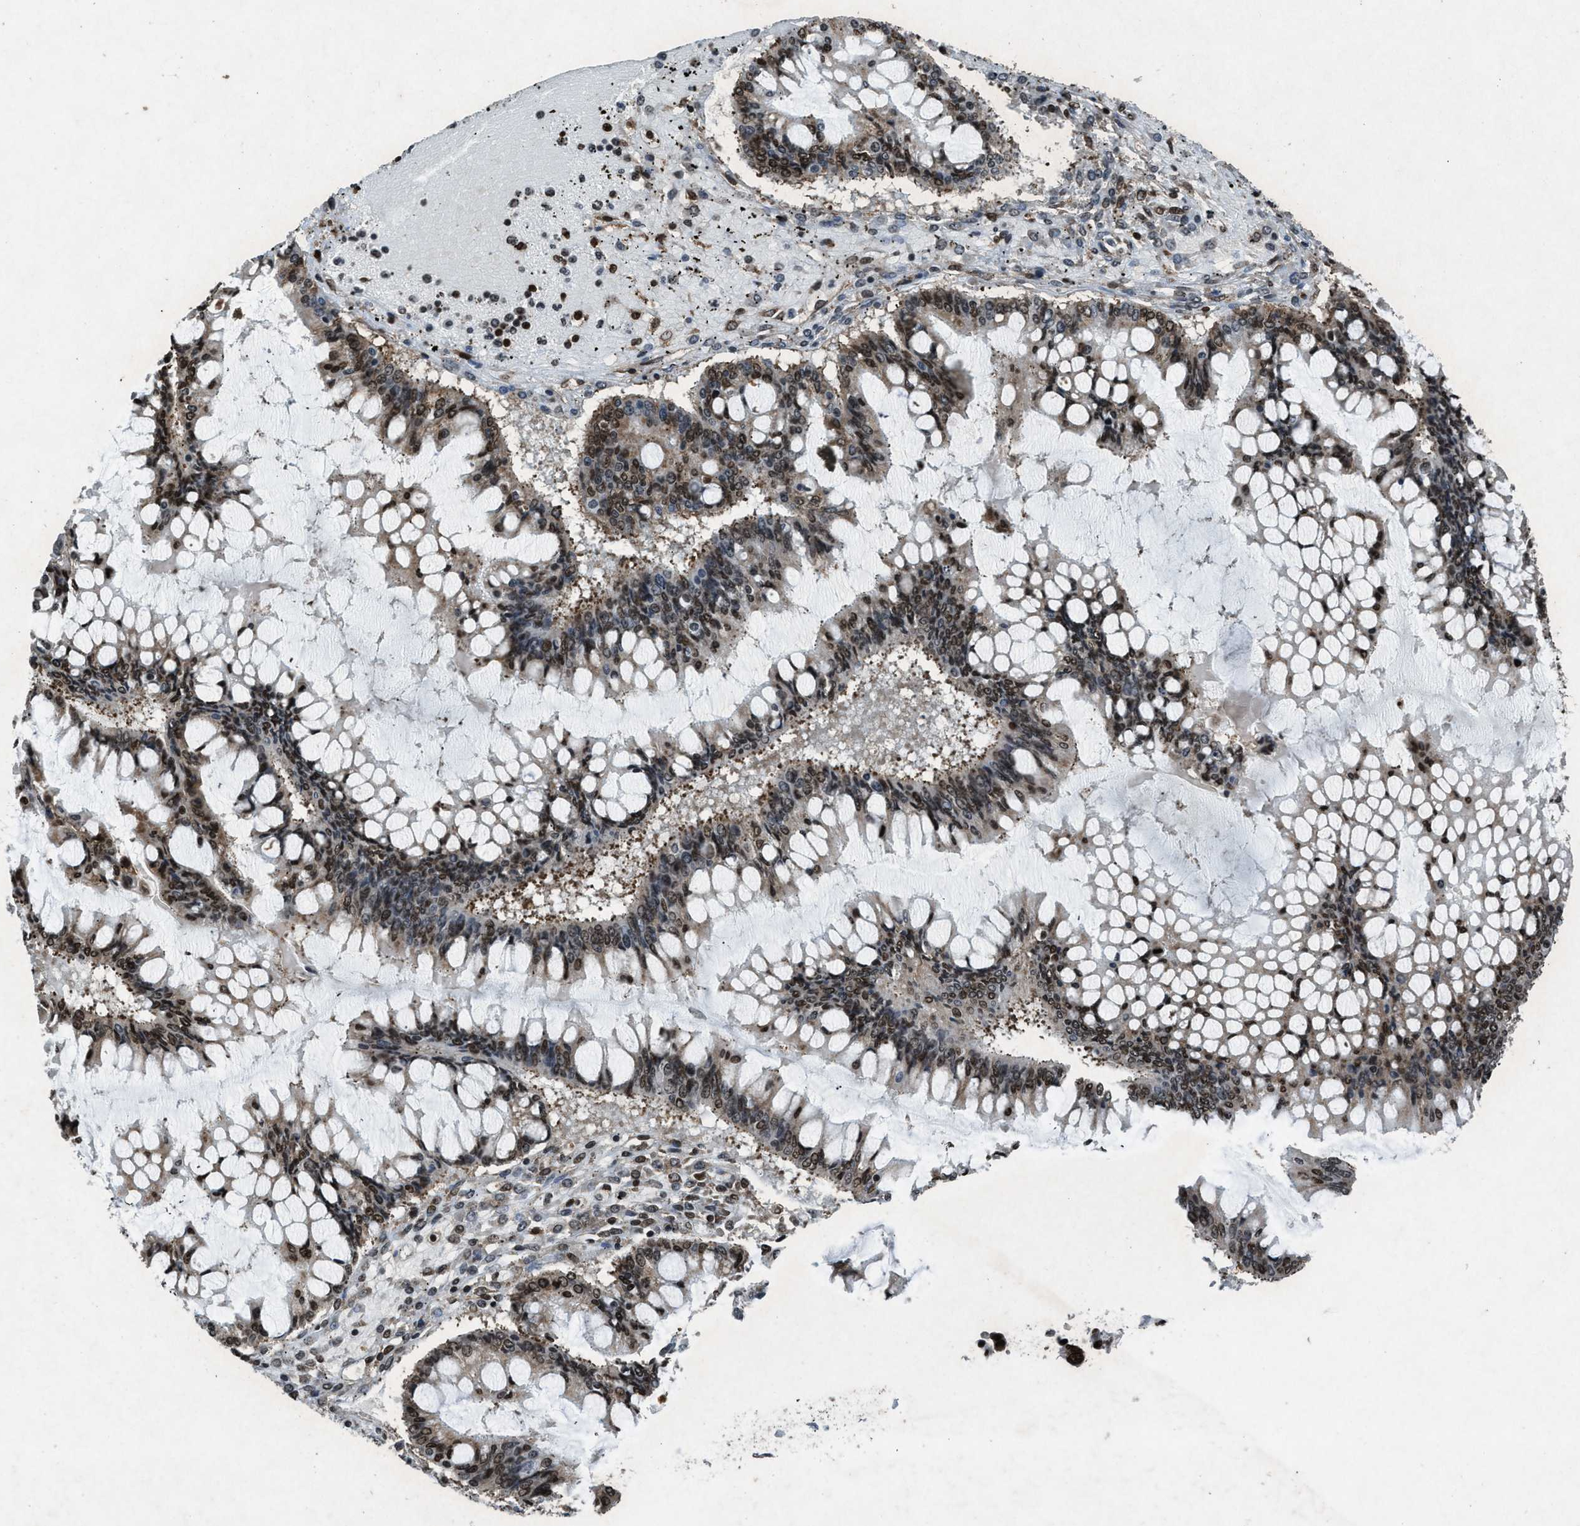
{"staining": {"intensity": "moderate", "quantity": ">75%", "location": "nuclear"}, "tissue": "ovarian cancer", "cell_type": "Tumor cells", "image_type": "cancer", "snomed": [{"axis": "morphology", "description": "Cystadenocarcinoma, mucinous, NOS"}, {"axis": "topography", "description": "Ovary"}], "caption": "A histopathology image of human ovarian cancer stained for a protein demonstrates moderate nuclear brown staining in tumor cells.", "gene": "NXF1", "patient": {"sex": "female", "age": 73}}